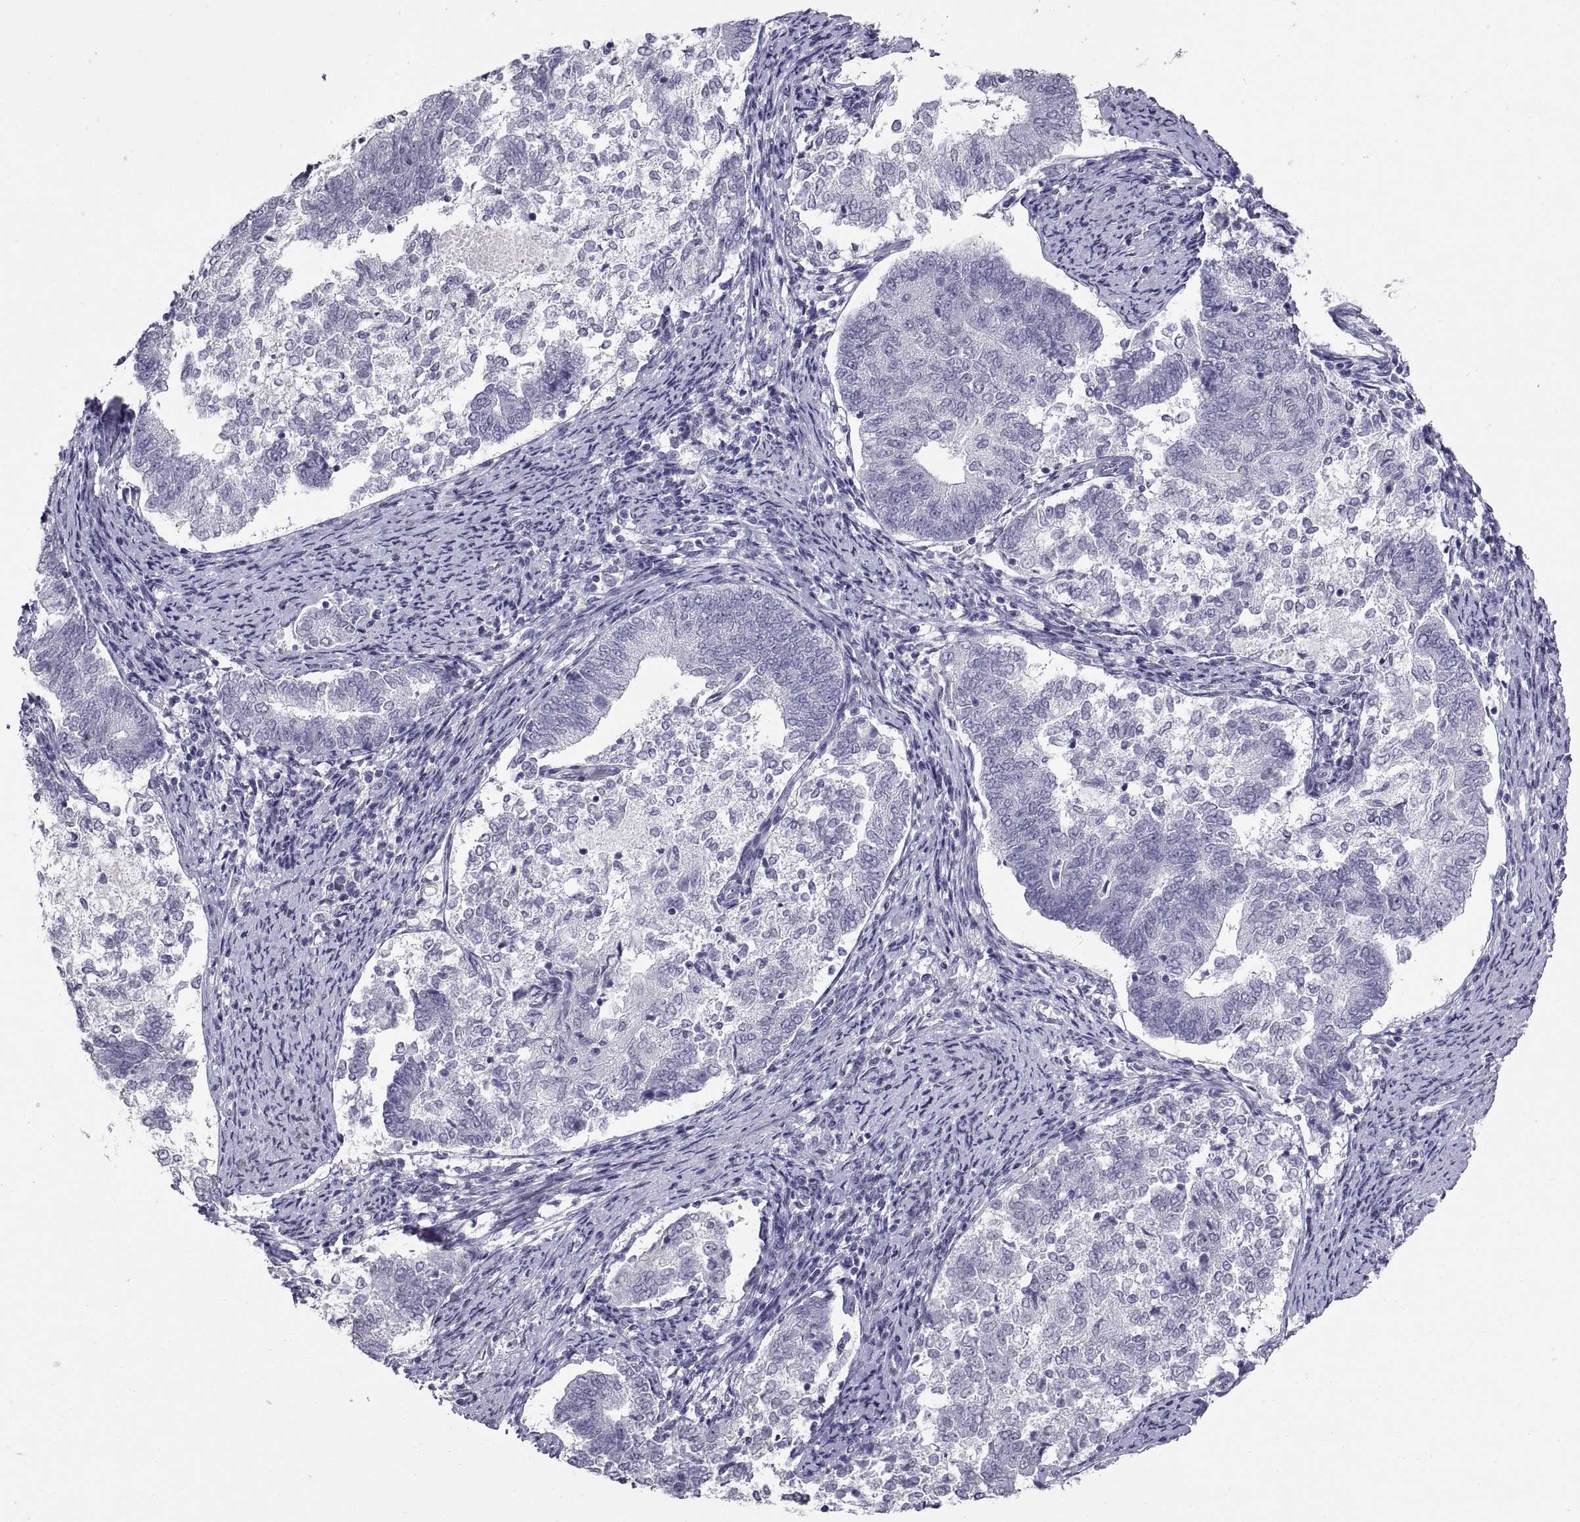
{"staining": {"intensity": "negative", "quantity": "none", "location": "none"}, "tissue": "endometrial cancer", "cell_type": "Tumor cells", "image_type": "cancer", "snomed": [{"axis": "morphology", "description": "Adenocarcinoma, NOS"}, {"axis": "topography", "description": "Endometrium"}], "caption": "This is a image of IHC staining of endometrial cancer (adenocarcinoma), which shows no staining in tumor cells.", "gene": "KRT77", "patient": {"sex": "female", "age": 65}}